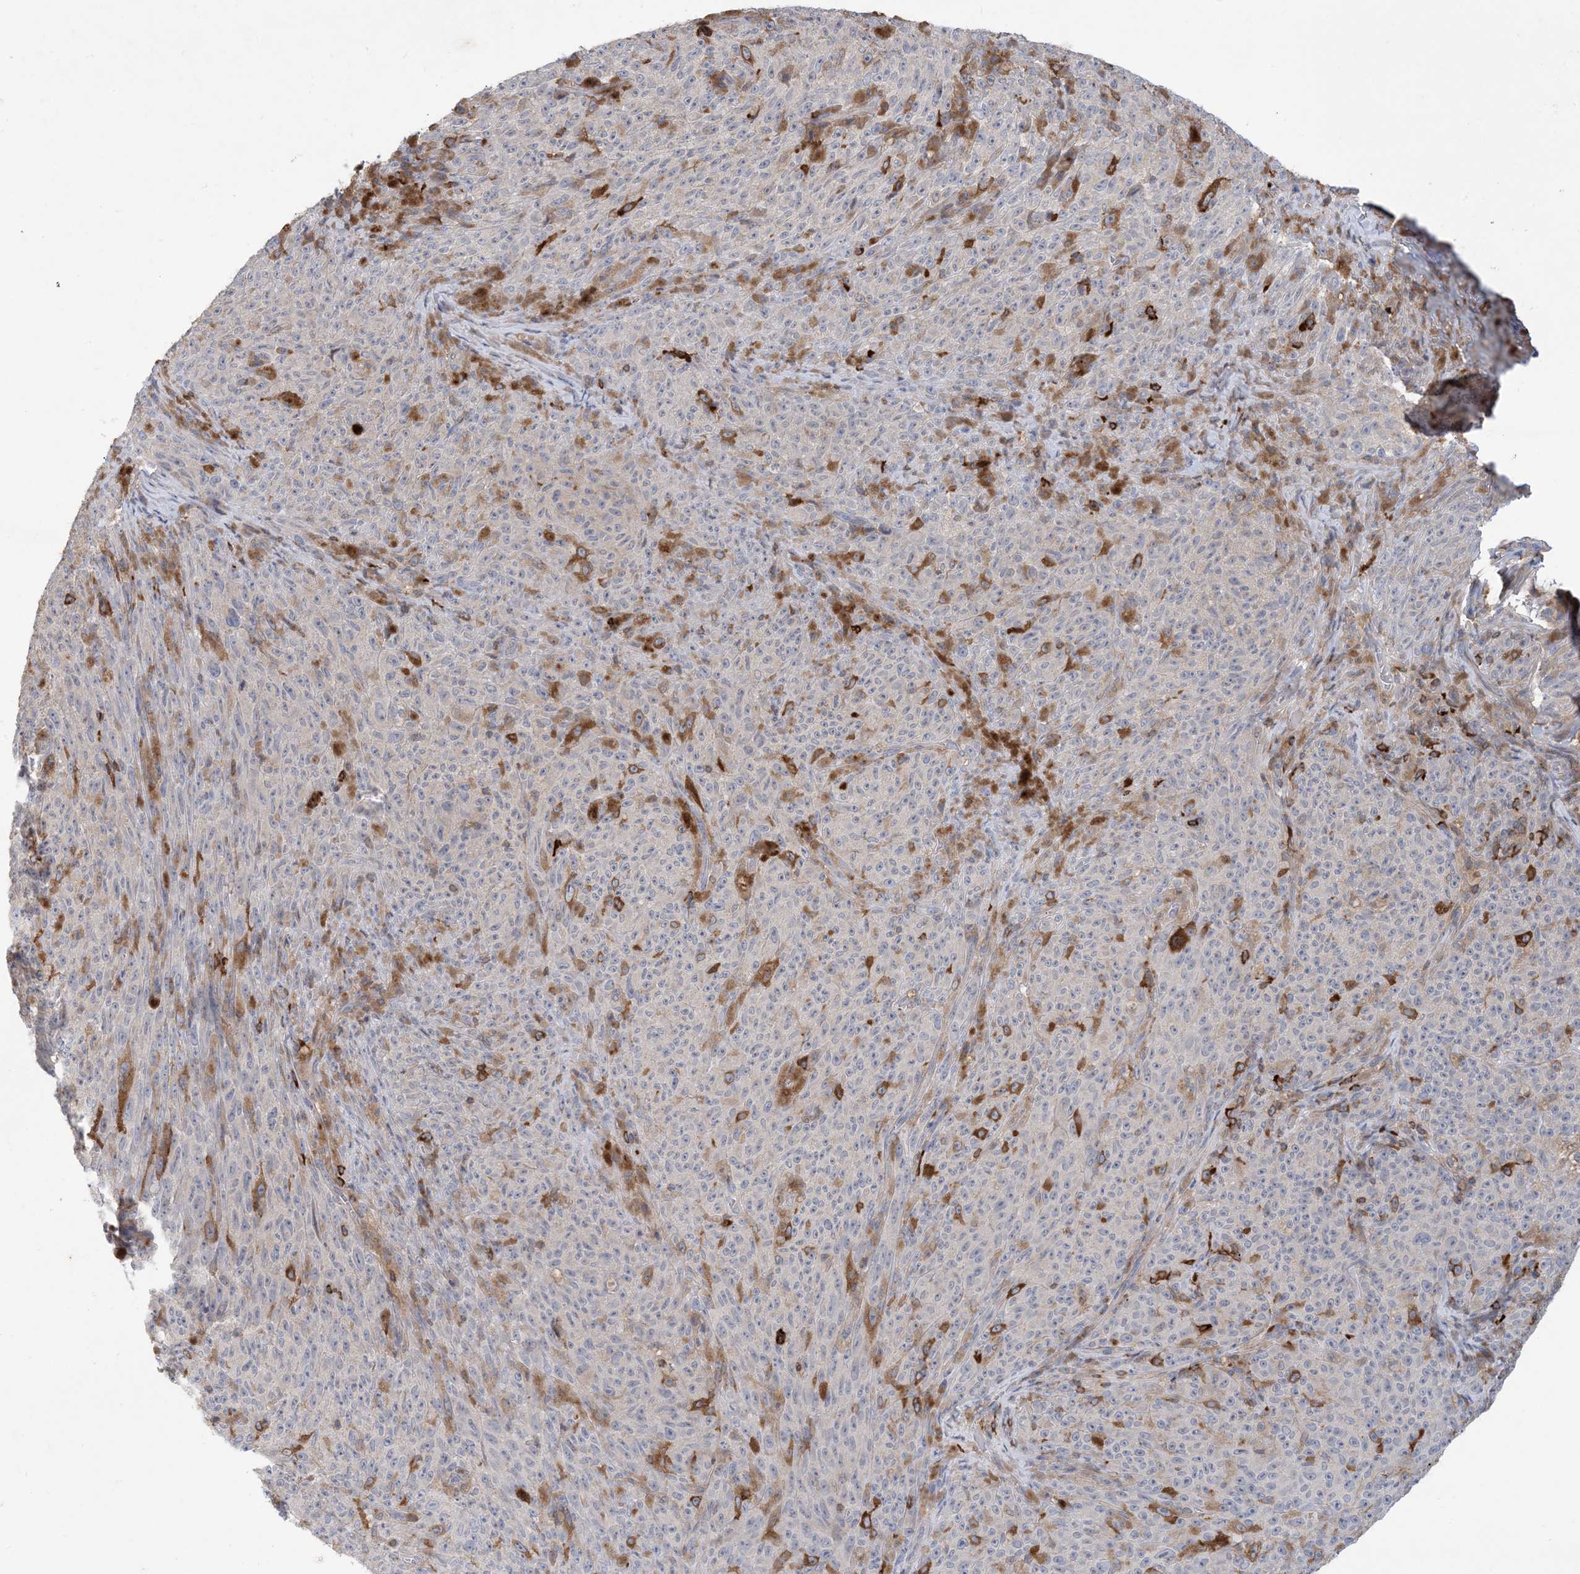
{"staining": {"intensity": "moderate", "quantity": "<25%", "location": "cytoplasmic/membranous"}, "tissue": "melanoma", "cell_type": "Tumor cells", "image_type": "cancer", "snomed": [{"axis": "morphology", "description": "Malignant melanoma, NOS"}, {"axis": "topography", "description": "Skin"}], "caption": "Immunohistochemical staining of melanoma reveals moderate cytoplasmic/membranous protein expression in about <25% of tumor cells. (DAB (3,3'-diaminobenzidine) IHC with brightfield microscopy, high magnification).", "gene": "AOC1", "patient": {"sex": "female", "age": 82}}